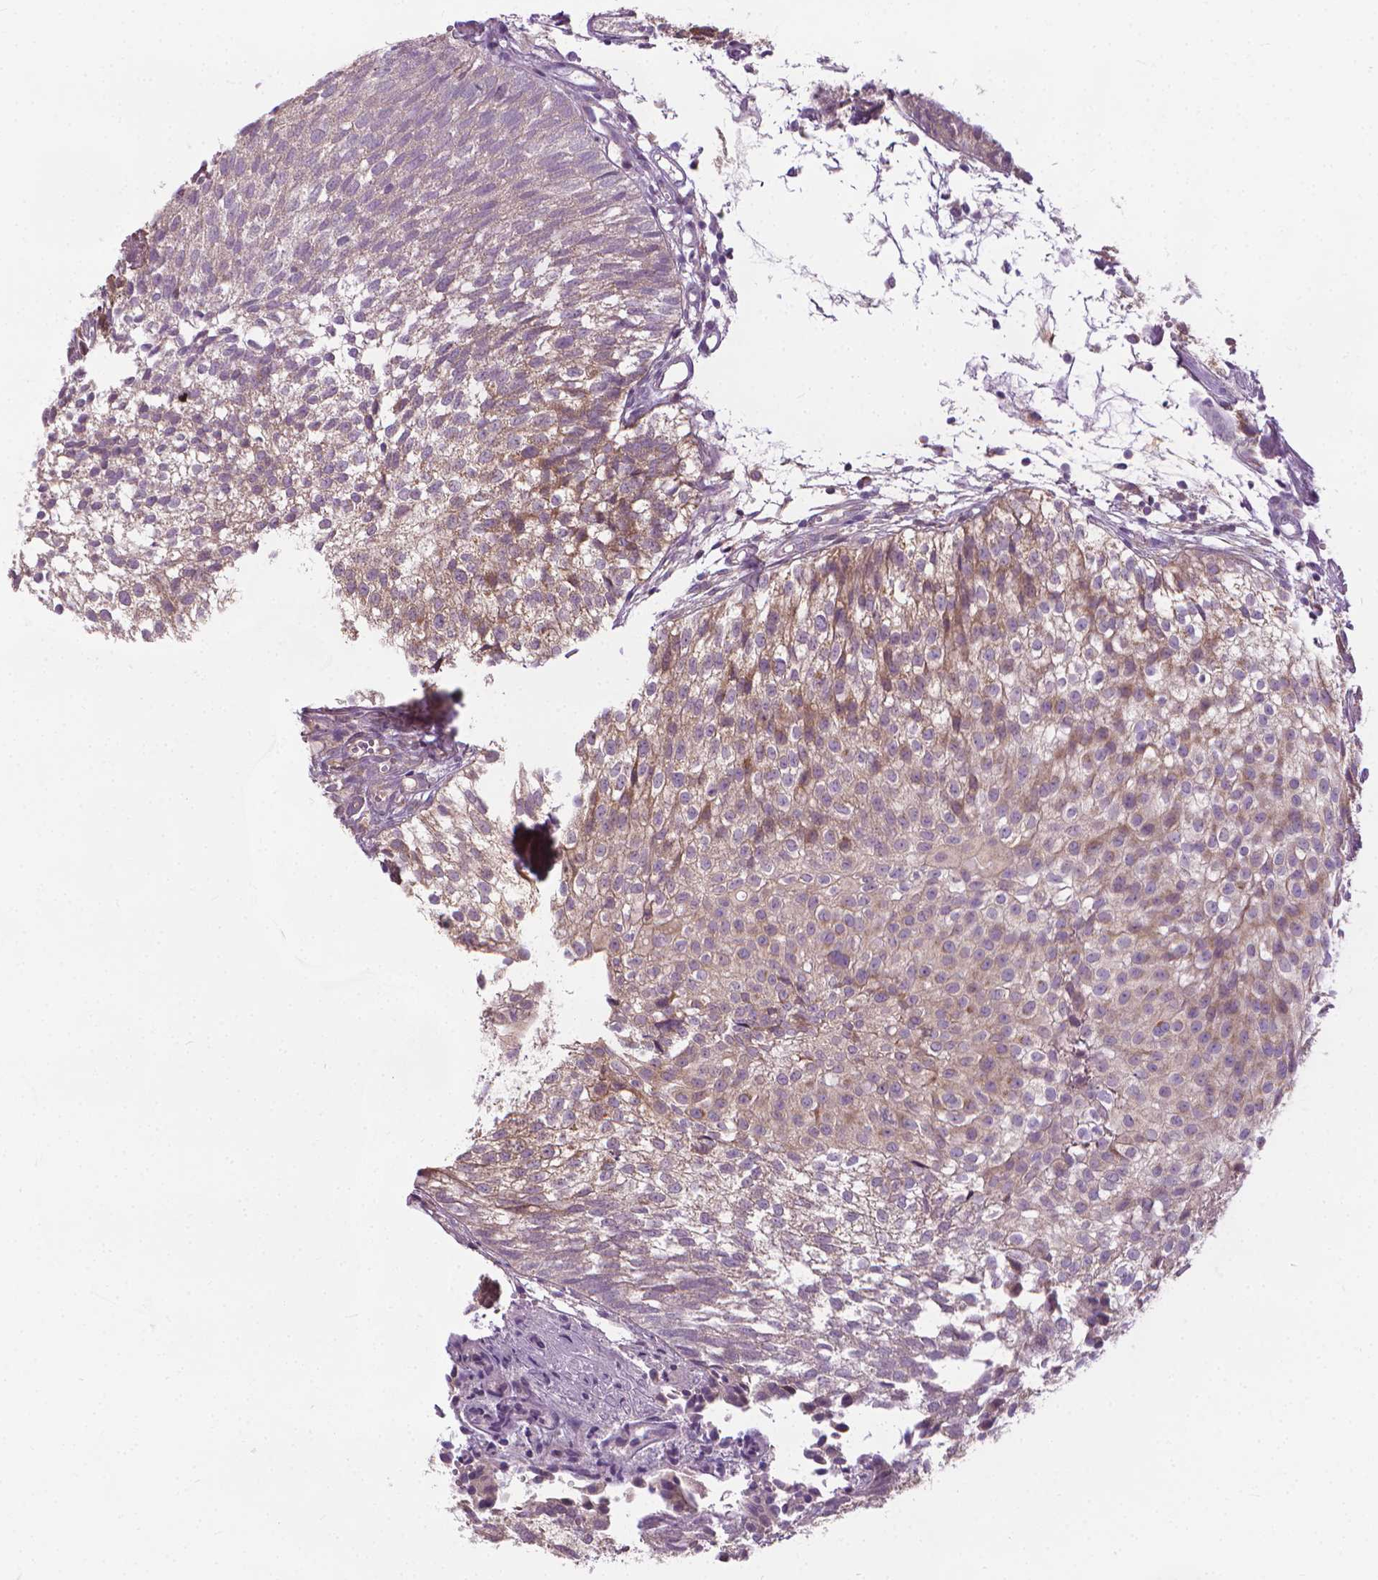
{"staining": {"intensity": "weak", "quantity": "<25%", "location": "cytoplasmic/membranous"}, "tissue": "urothelial cancer", "cell_type": "Tumor cells", "image_type": "cancer", "snomed": [{"axis": "morphology", "description": "Urothelial carcinoma, Low grade"}, {"axis": "topography", "description": "Urinary bladder"}], "caption": "Tumor cells are negative for brown protein staining in urothelial carcinoma (low-grade). The staining was performed using DAB (3,3'-diaminobenzidine) to visualize the protein expression in brown, while the nuclei were stained in blue with hematoxylin (Magnification: 20x).", "gene": "NUDT1", "patient": {"sex": "male", "age": 70}}